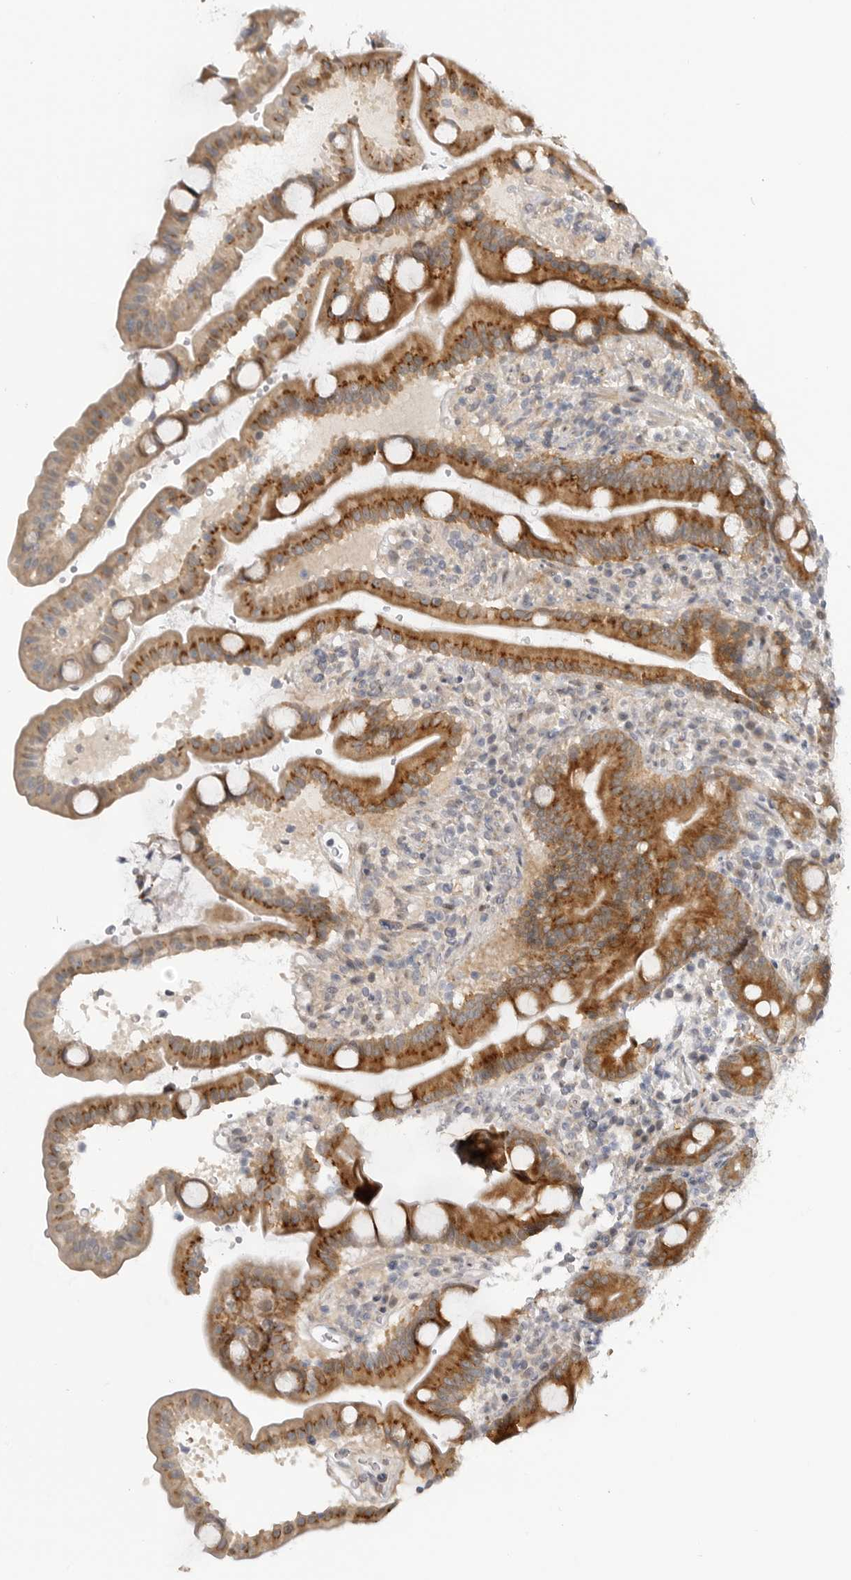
{"staining": {"intensity": "moderate", "quantity": ">75%", "location": "cytoplasmic/membranous"}, "tissue": "duodenum", "cell_type": "Glandular cells", "image_type": "normal", "snomed": [{"axis": "morphology", "description": "Normal tissue, NOS"}, {"axis": "topography", "description": "Duodenum"}], "caption": "This is a micrograph of immunohistochemistry (IHC) staining of normal duodenum, which shows moderate staining in the cytoplasmic/membranous of glandular cells.", "gene": "GGT6", "patient": {"sex": "male", "age": 54}}